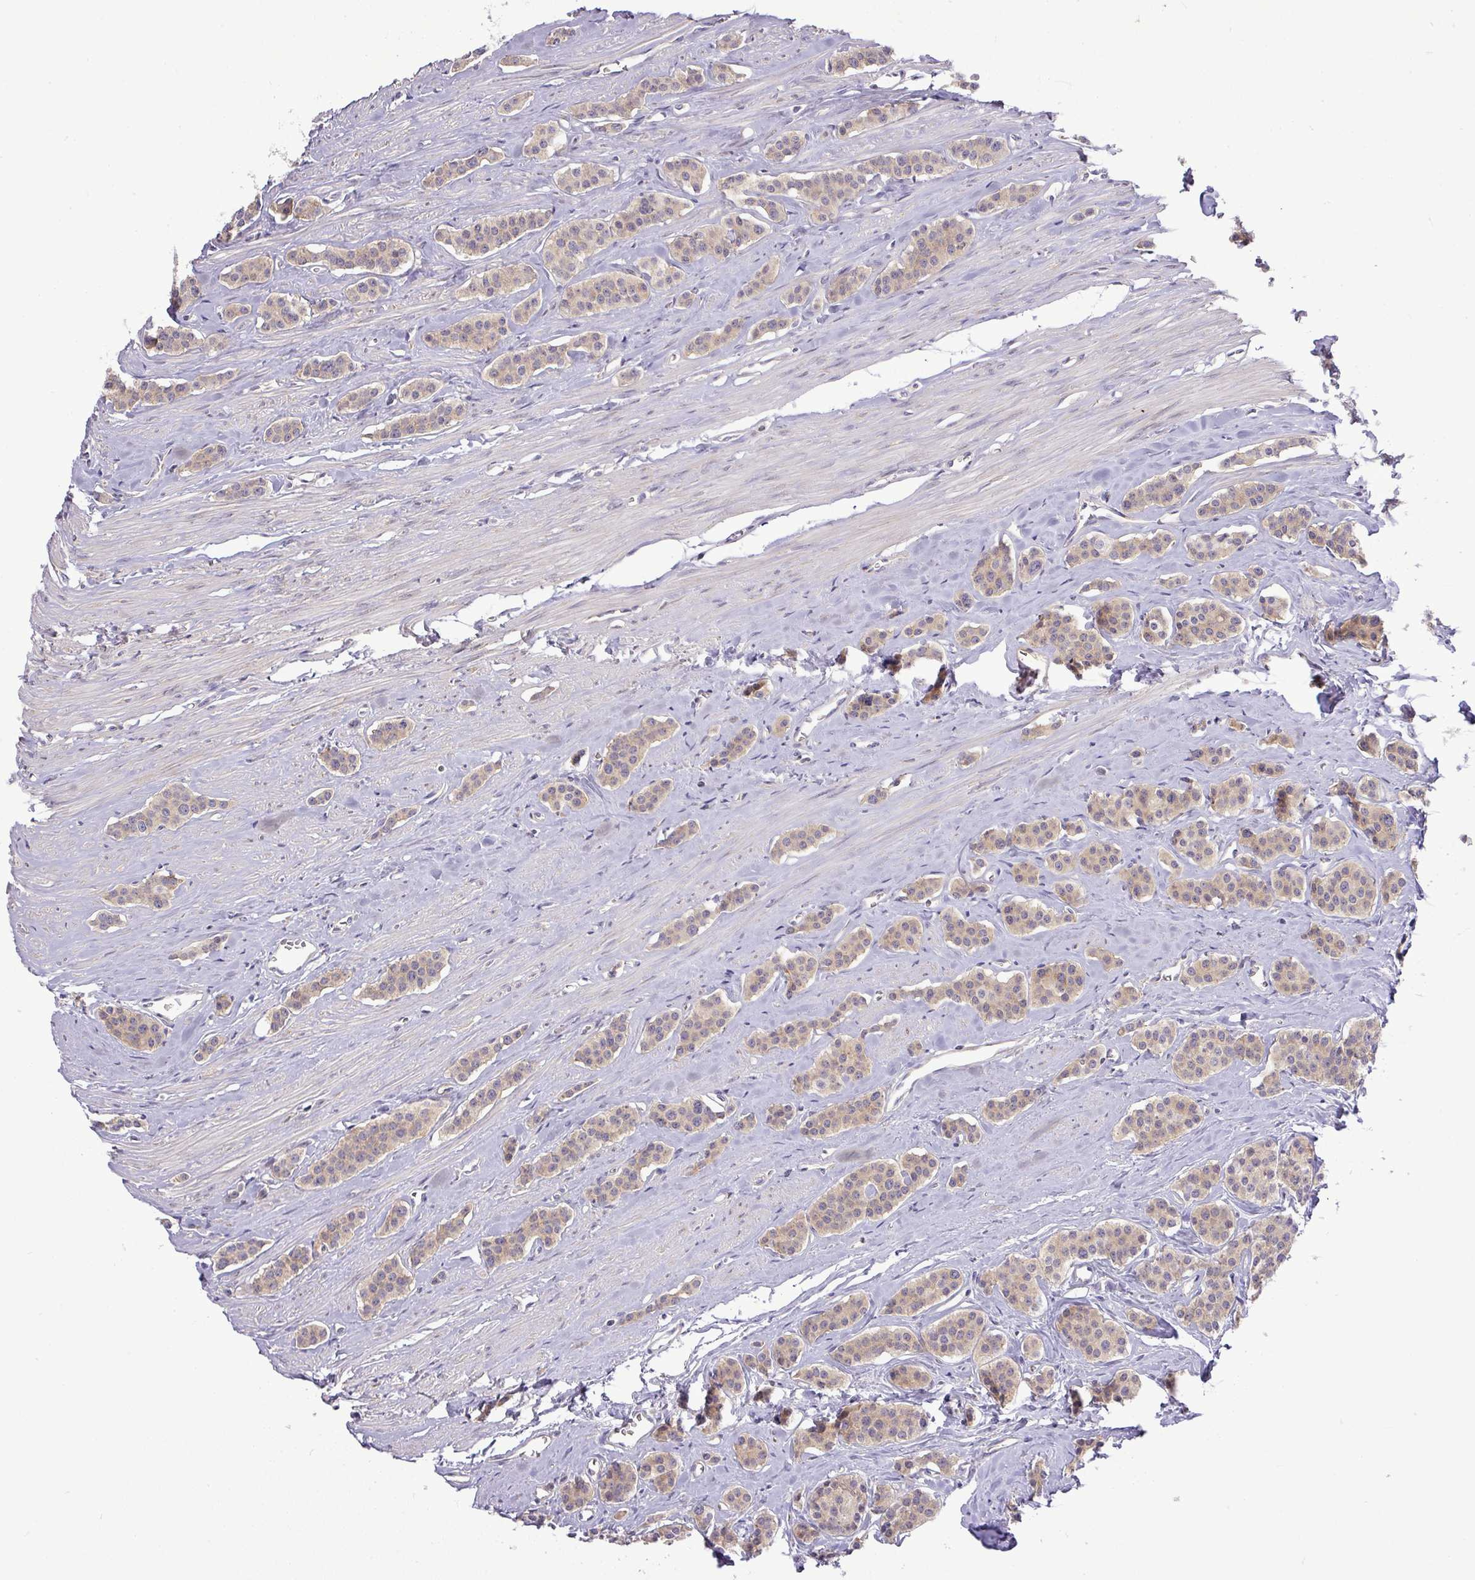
{"staining": {"intensity": "weak", "quantity": "<25%", "location": "cytoplasmic/membranous"}, "tissue": "carcinoid", "cell_type": "Tumor cells", "image_type": "cancer", "snomed": [{"axis": "morphology", "description": "Carcinoid, malignant, NOS"}, {"axis": "topography", "description": "Small intestine"}], "caption": "The histopathology image reveals no significant expression in tumor cells of malignant carcinoid.", "gene": "FAM222B", "patient": {"sex": "male", "age": 60}}